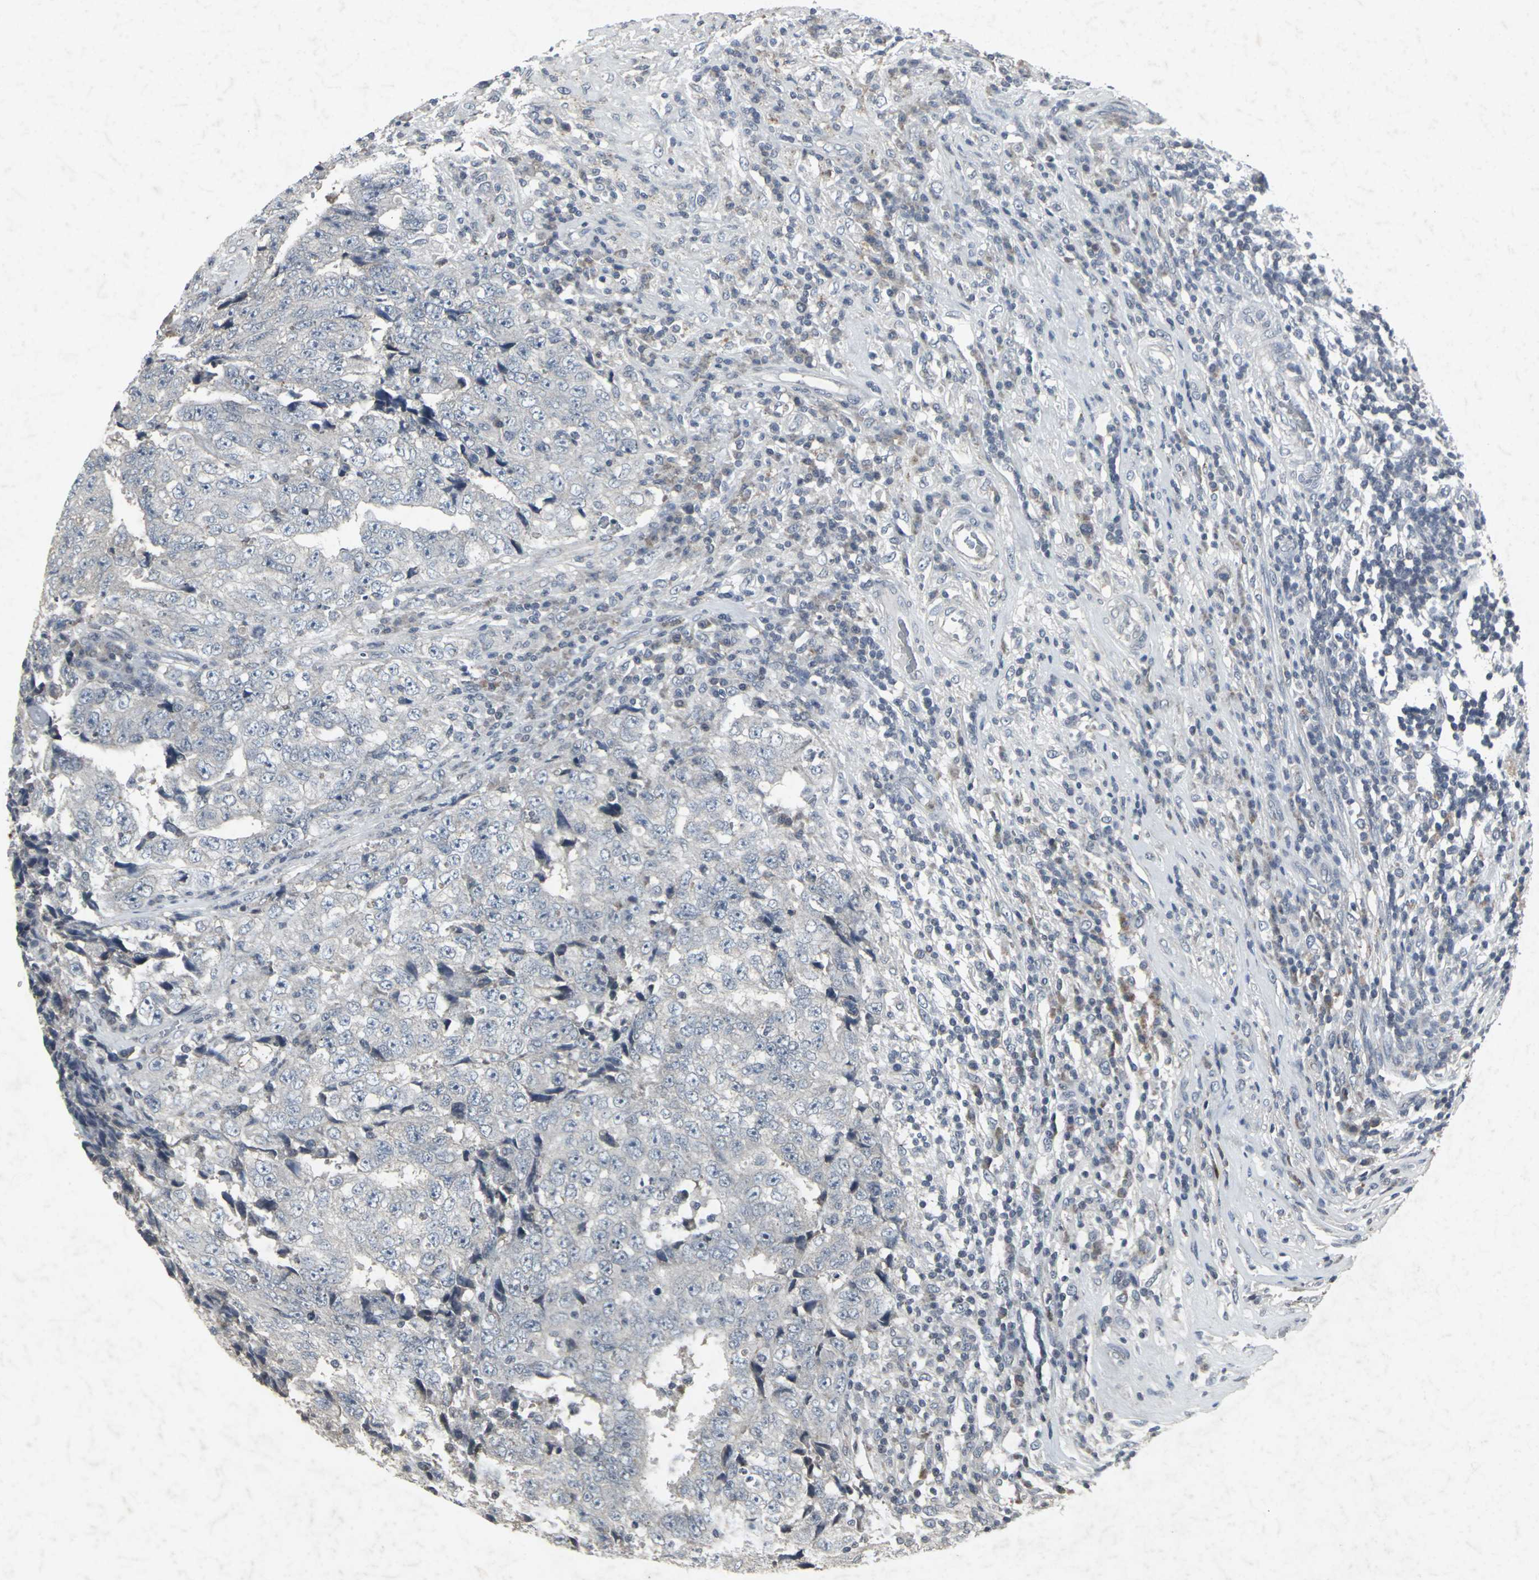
{"staining": {"intensity": "negative", "quantity": "none", "location": "none"}, "tissue": "testis cancer", "cell_type": "Tumor cells", "image_type": "cancer", "snomed": [{"axis": "morphology", "description": "Necrosis, NOS"}, {"axis": "morphology", "description": "Carcinoma, Embryonal, NOS"}, {"axis": "topography", "description": "Testis"}], "caption": "An image of human testis embryonal carcinoma is negative for staining in tumor cells. Nuclei are stained in blue.", "gene": "BMP4", "patient": {"sex": "male", "age": 19}}